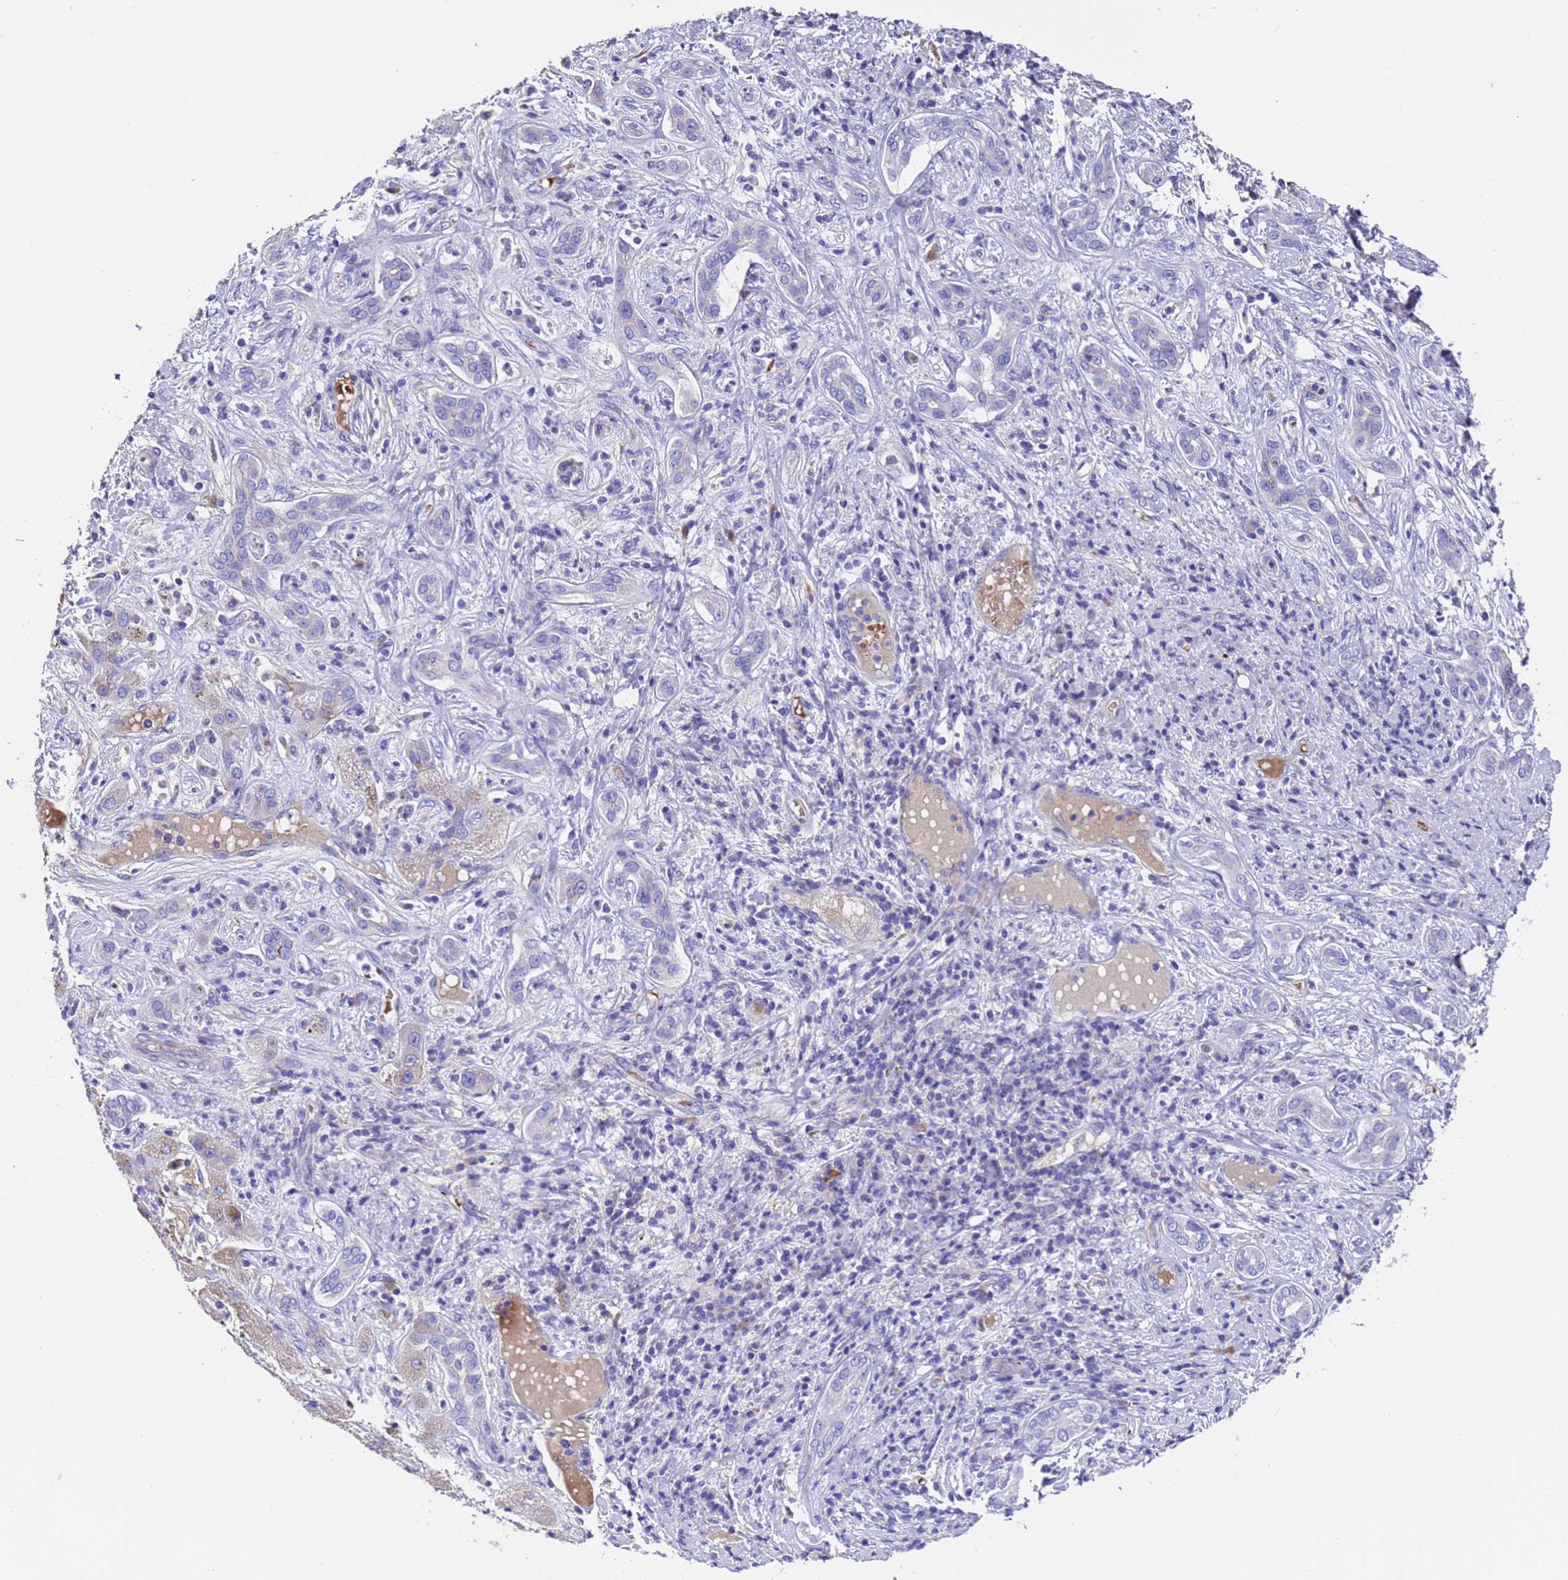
{"staining": {"intensity": "negative", "quantity": "none", "location": "none"}, "tissue": "liver cancer", "cell_type": "Tumor cells", "image_type": "cancer", "snomed": [{"axis": "morphology", "description": "Carcinoma, Hepatocellular, NOS"}, {"axis": "topography", "description": "Liver"}], "caption": "The IHC micrograph has no significant positivity in tumor cells of liver cancer tissue.", "gene": "ELP6", "patient": {"sex": "male", "age": 65}}